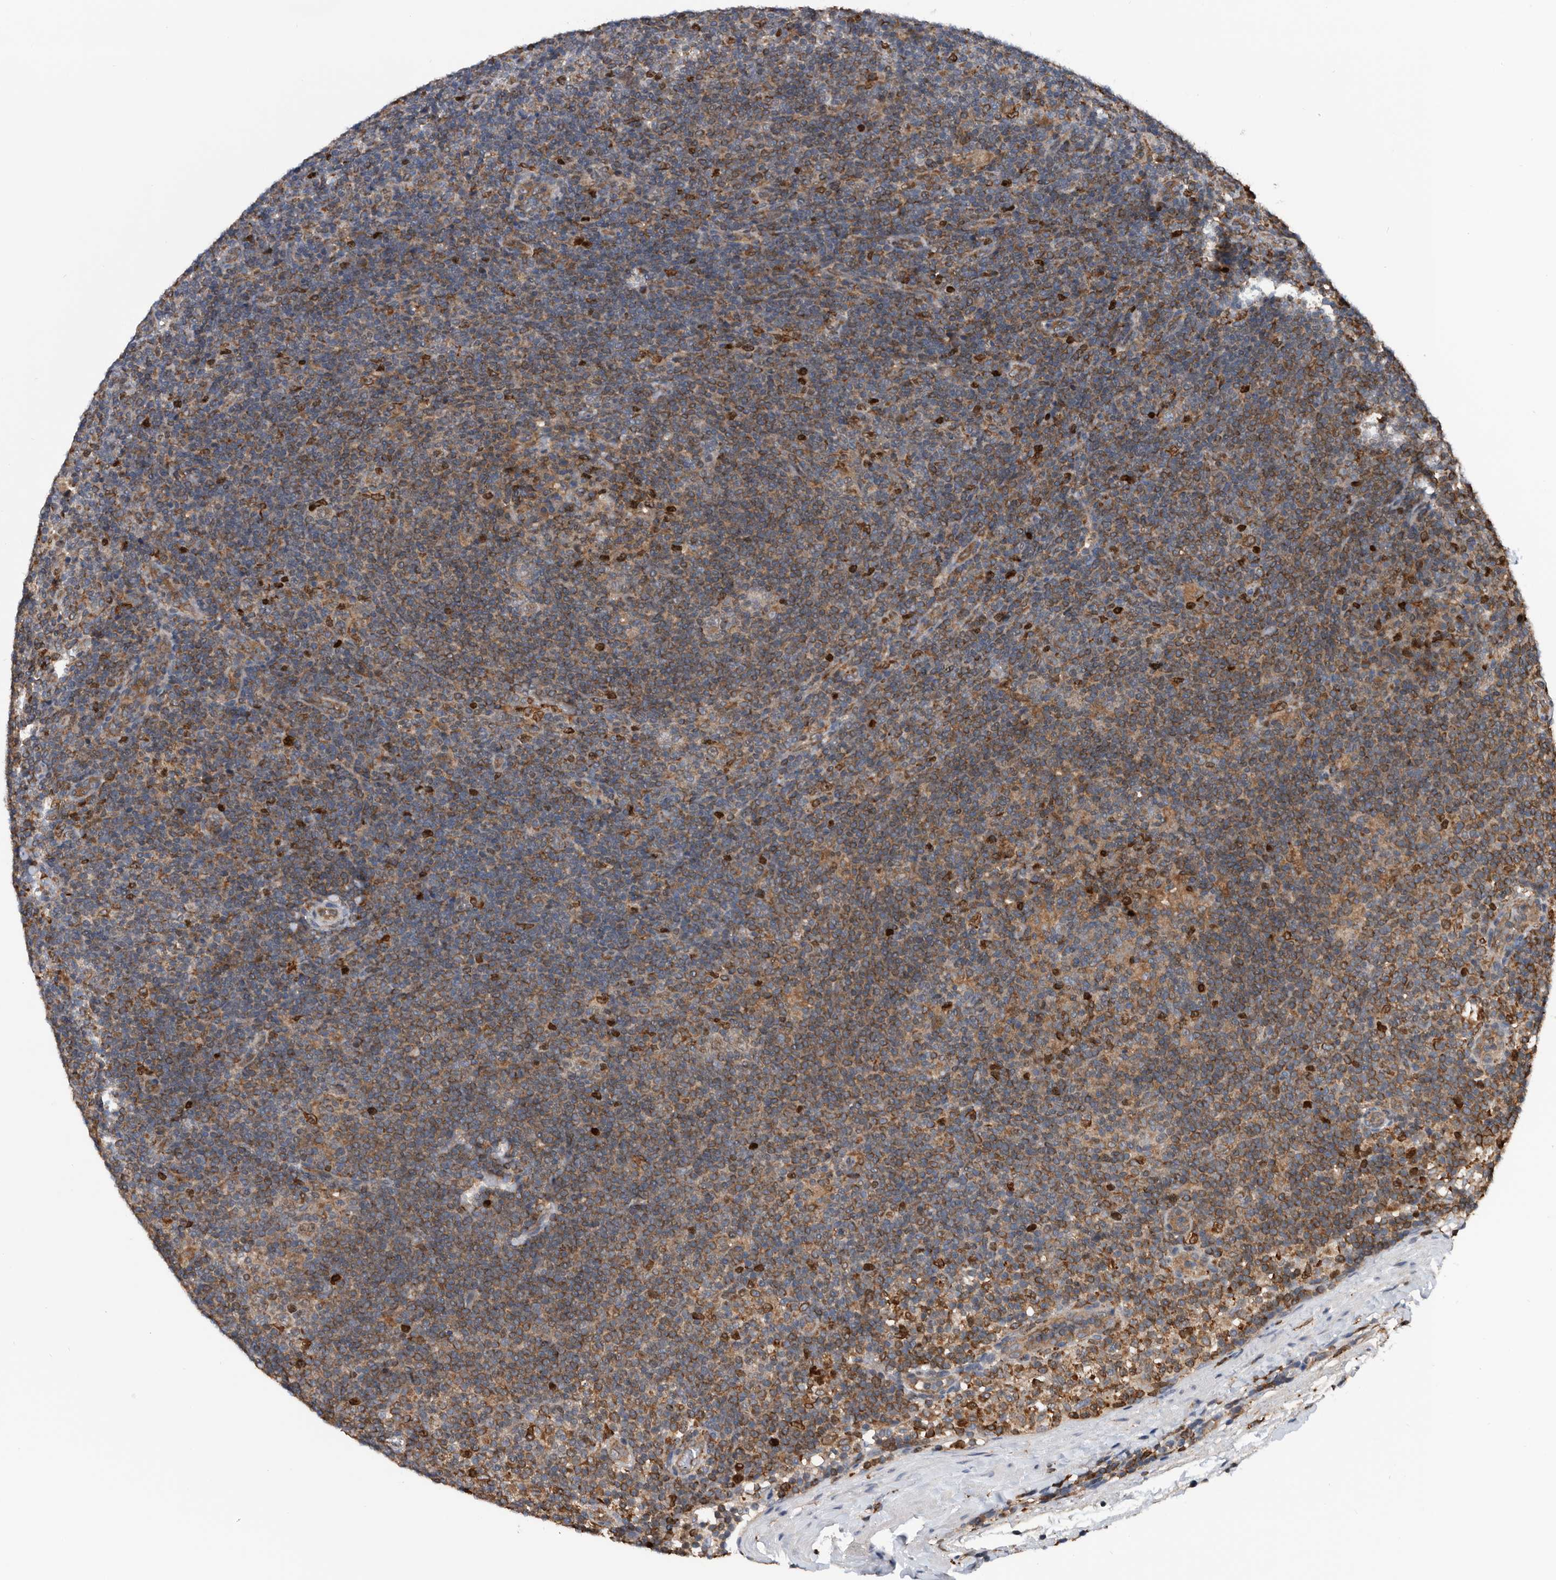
{"staining": {"intensity": "weak", "quantity": ">75%", "location": "cytoplasmic/membranous"}, "tissue": "lymphoma", "cell_type": "Tumor cells", "image_type": "cancer", "snomed": [{"axis": "morphology", "description": "Hodgkin's disease, NOS"}, {"axis": "topography", "description": "Lymph node"}], "caption": "Immunohistochemical staining of human lymphoma shows low levels of weak cytoplasmic/membranous positivity in about >75% of tumor cells. (DAB = brown stain, brightfield microscopy at high magnification).", "gene": "ATAD2", "patient": {"sex": "female", "age": 57}}